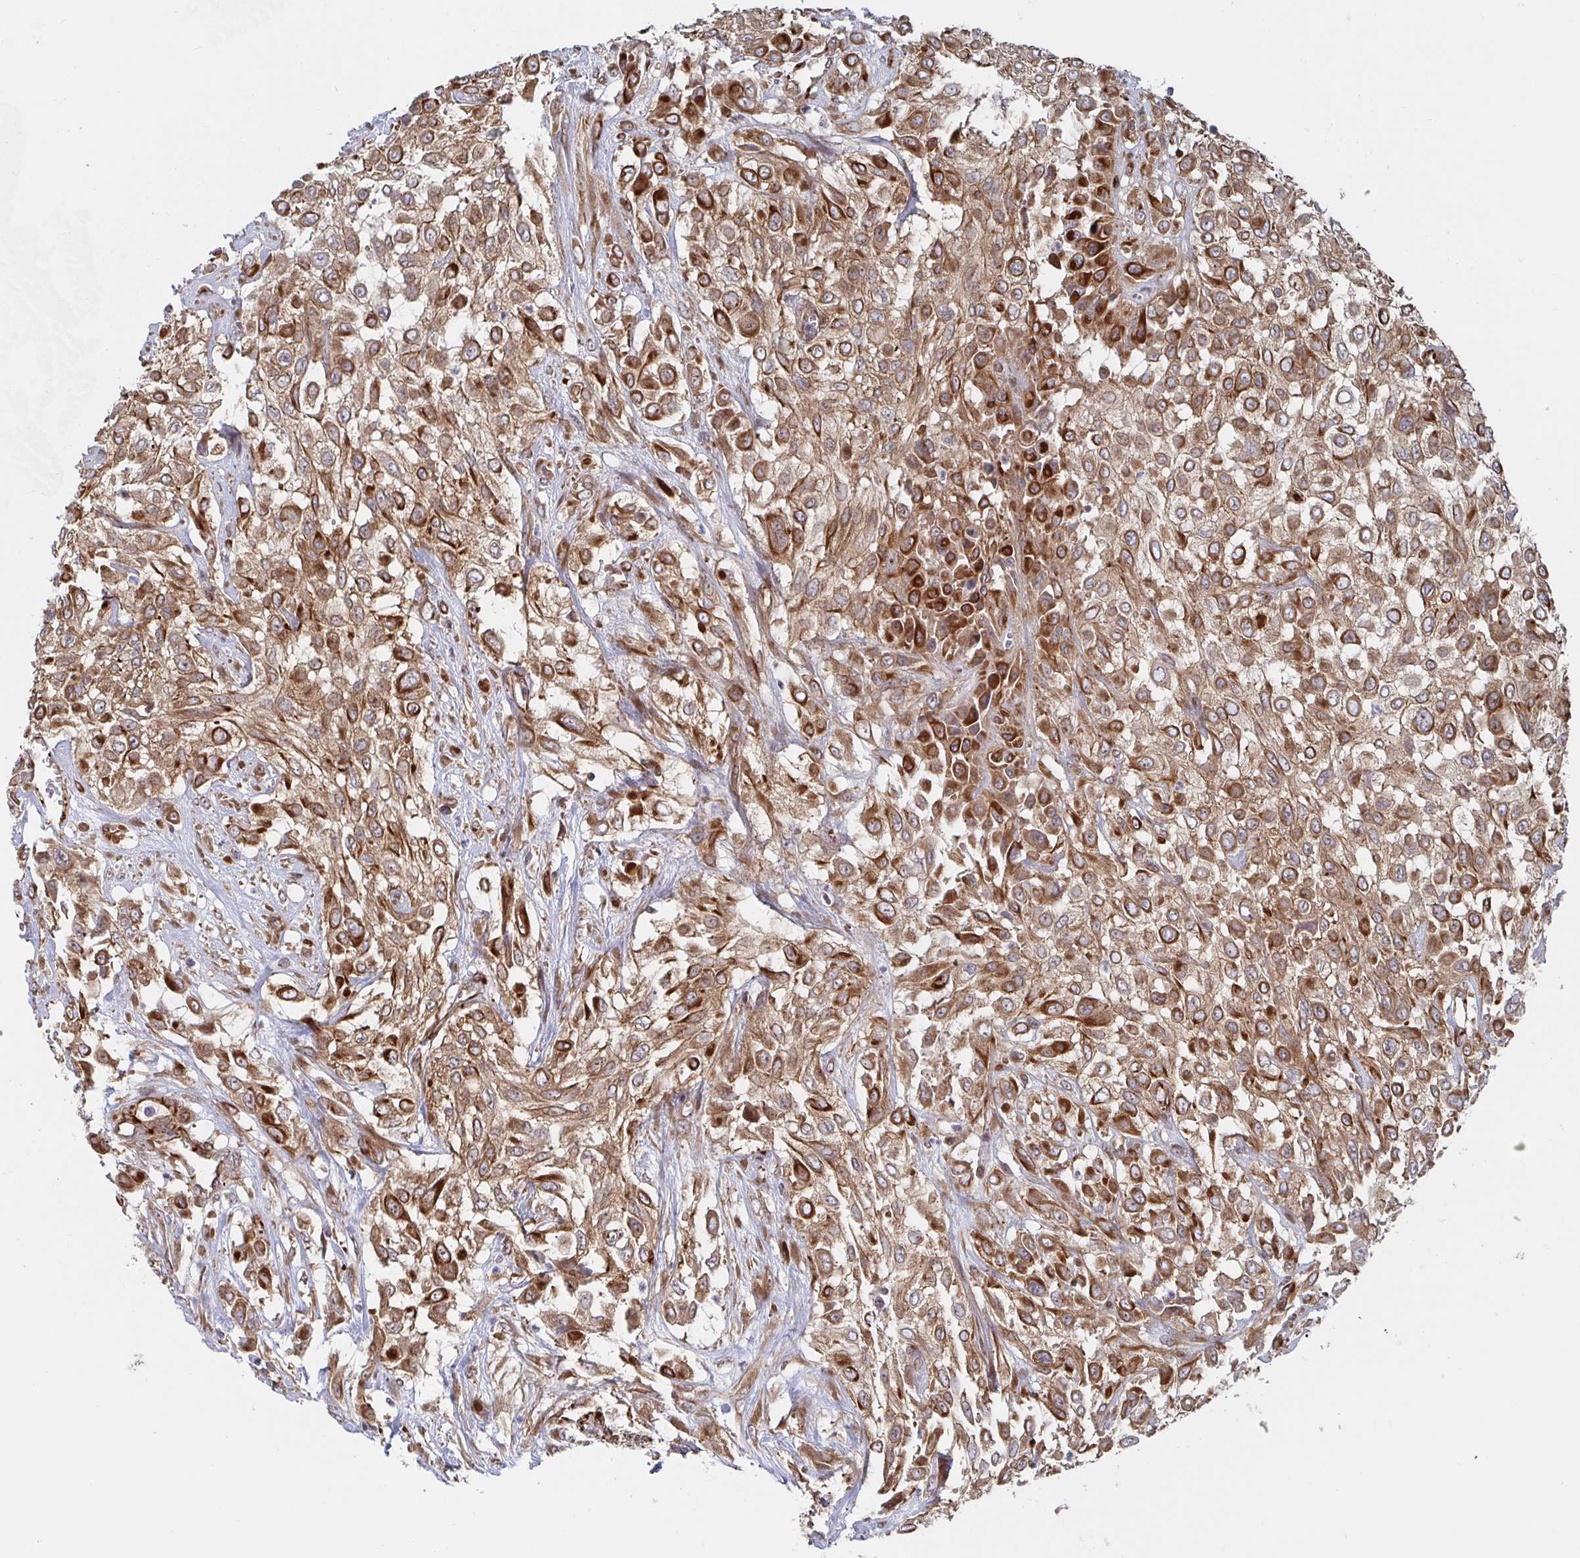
{"staining": {"intensity": "moderate", "quantity": ">75%", "location": "cytoplasmic/membranous"}, "tissue": "urothelial cancer", "cell_type": "Tumor cells", "image_type": "cancer", "snomed": [{"axis": "morphology", "description": "Urothelial carcinoma, High grade"}, {"axis": "topography", "description": "Urinary bladder"}], "caption": "Moderate cytoplasmic/membranous protein staining is appreciated in about >75% of tumor cells in high-grade urothelial carcinoma.", "gene": "DVL3", "patient": {"sex": "male", "age": 57}}